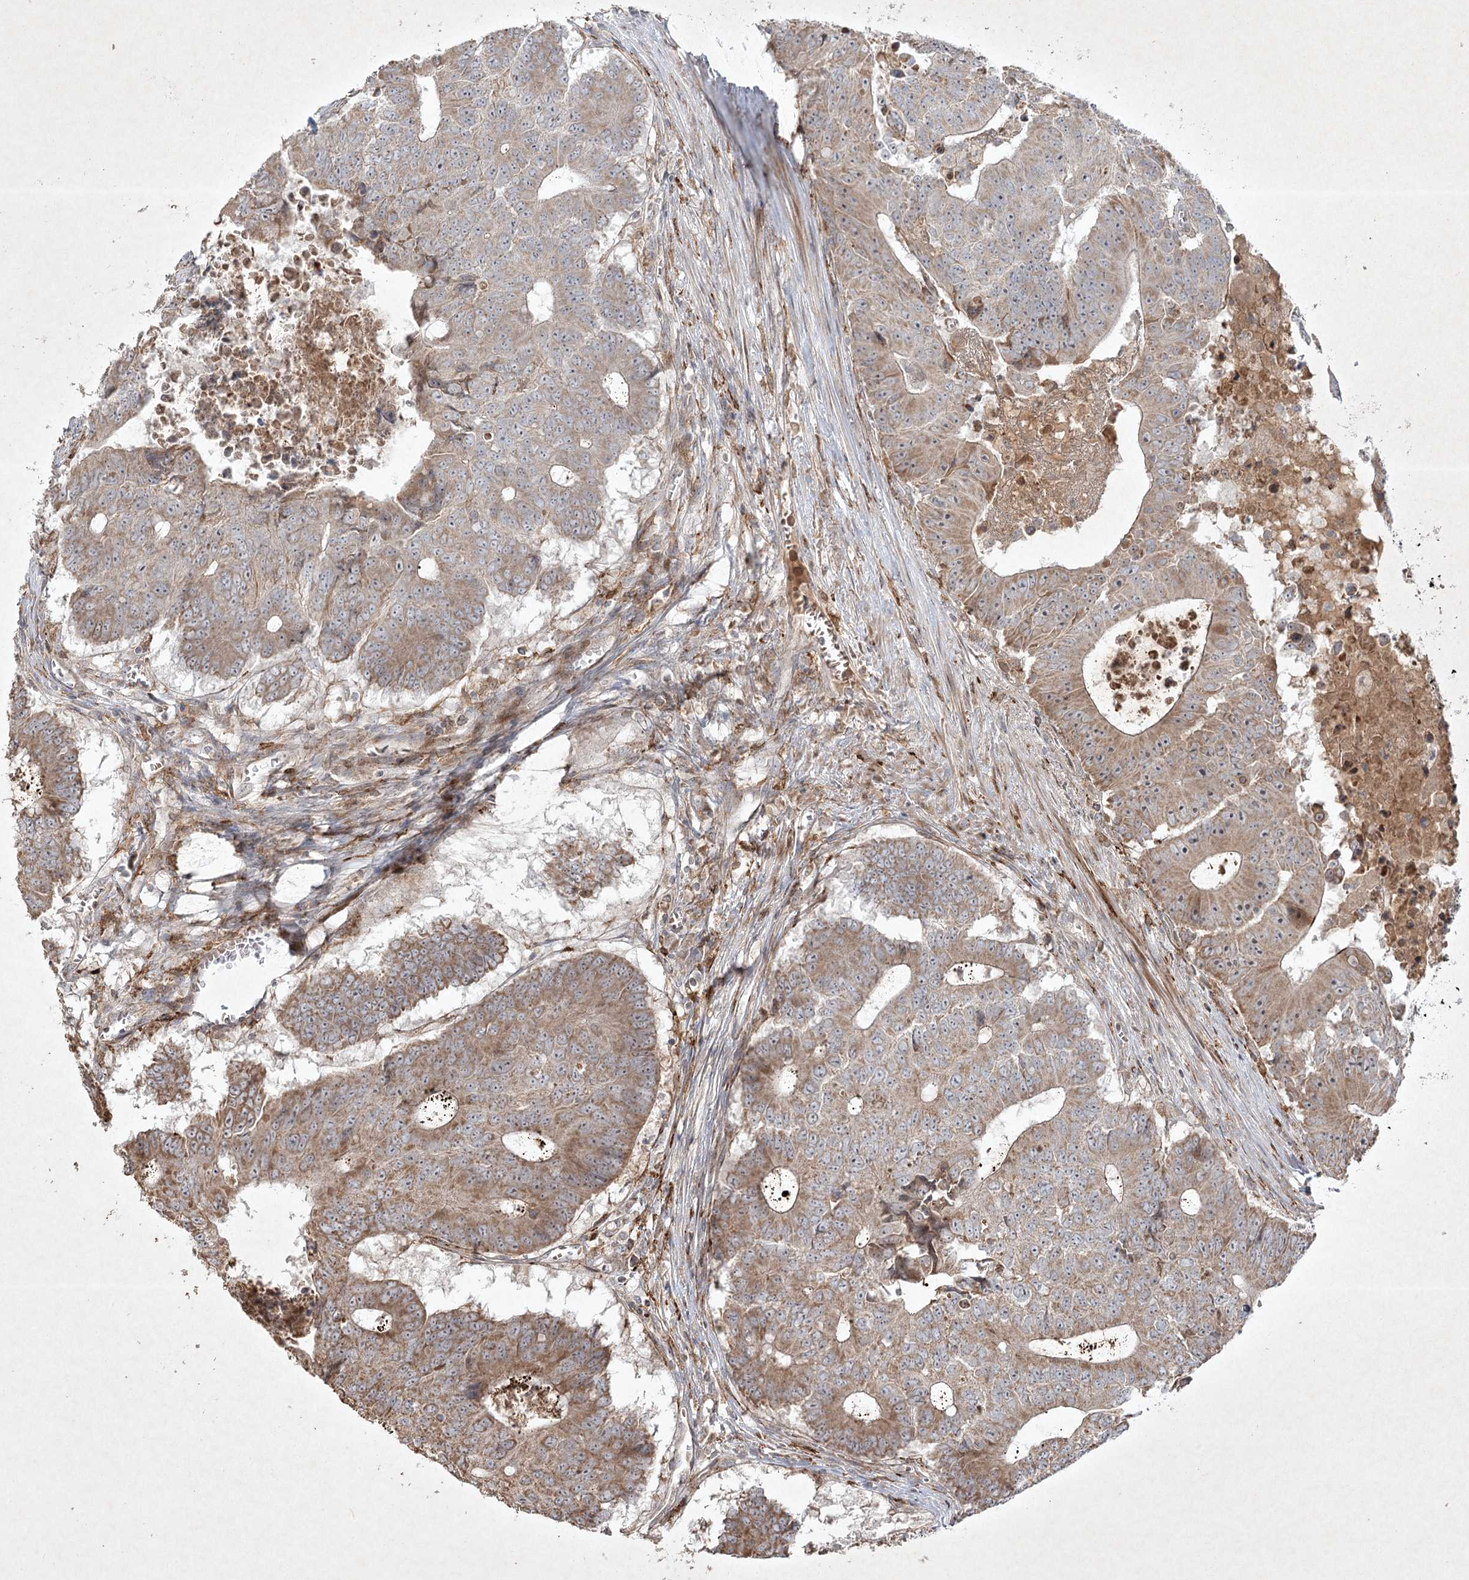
{"staining": {"intensity": "moderate", "quantity": ">75%", "location": "cytoplasmic/membranous"}, "tissue": "colorectal cancer", "cell_type": "Tumor cells", "image_type": "cancer", "snomed": [{"axis": "morphology", "description": "Adenocarcinoma, NOS"}, {"axis": "topography", "description": "Colon"}], "caption": "An image of human colorectal cancer (adenocarcinoma) stained for a protein demonstrates moderate cytoplasmic/membranous brown staining in tumor cells. The protein is stained brown, and the nuclei are stained in blue (DAB (3,3'-diaminobenzidine) IHC with brightfield microscopy, high magnification).", "gene": "KBTBD4", "patient": {"sex": "male", "age": 87}}